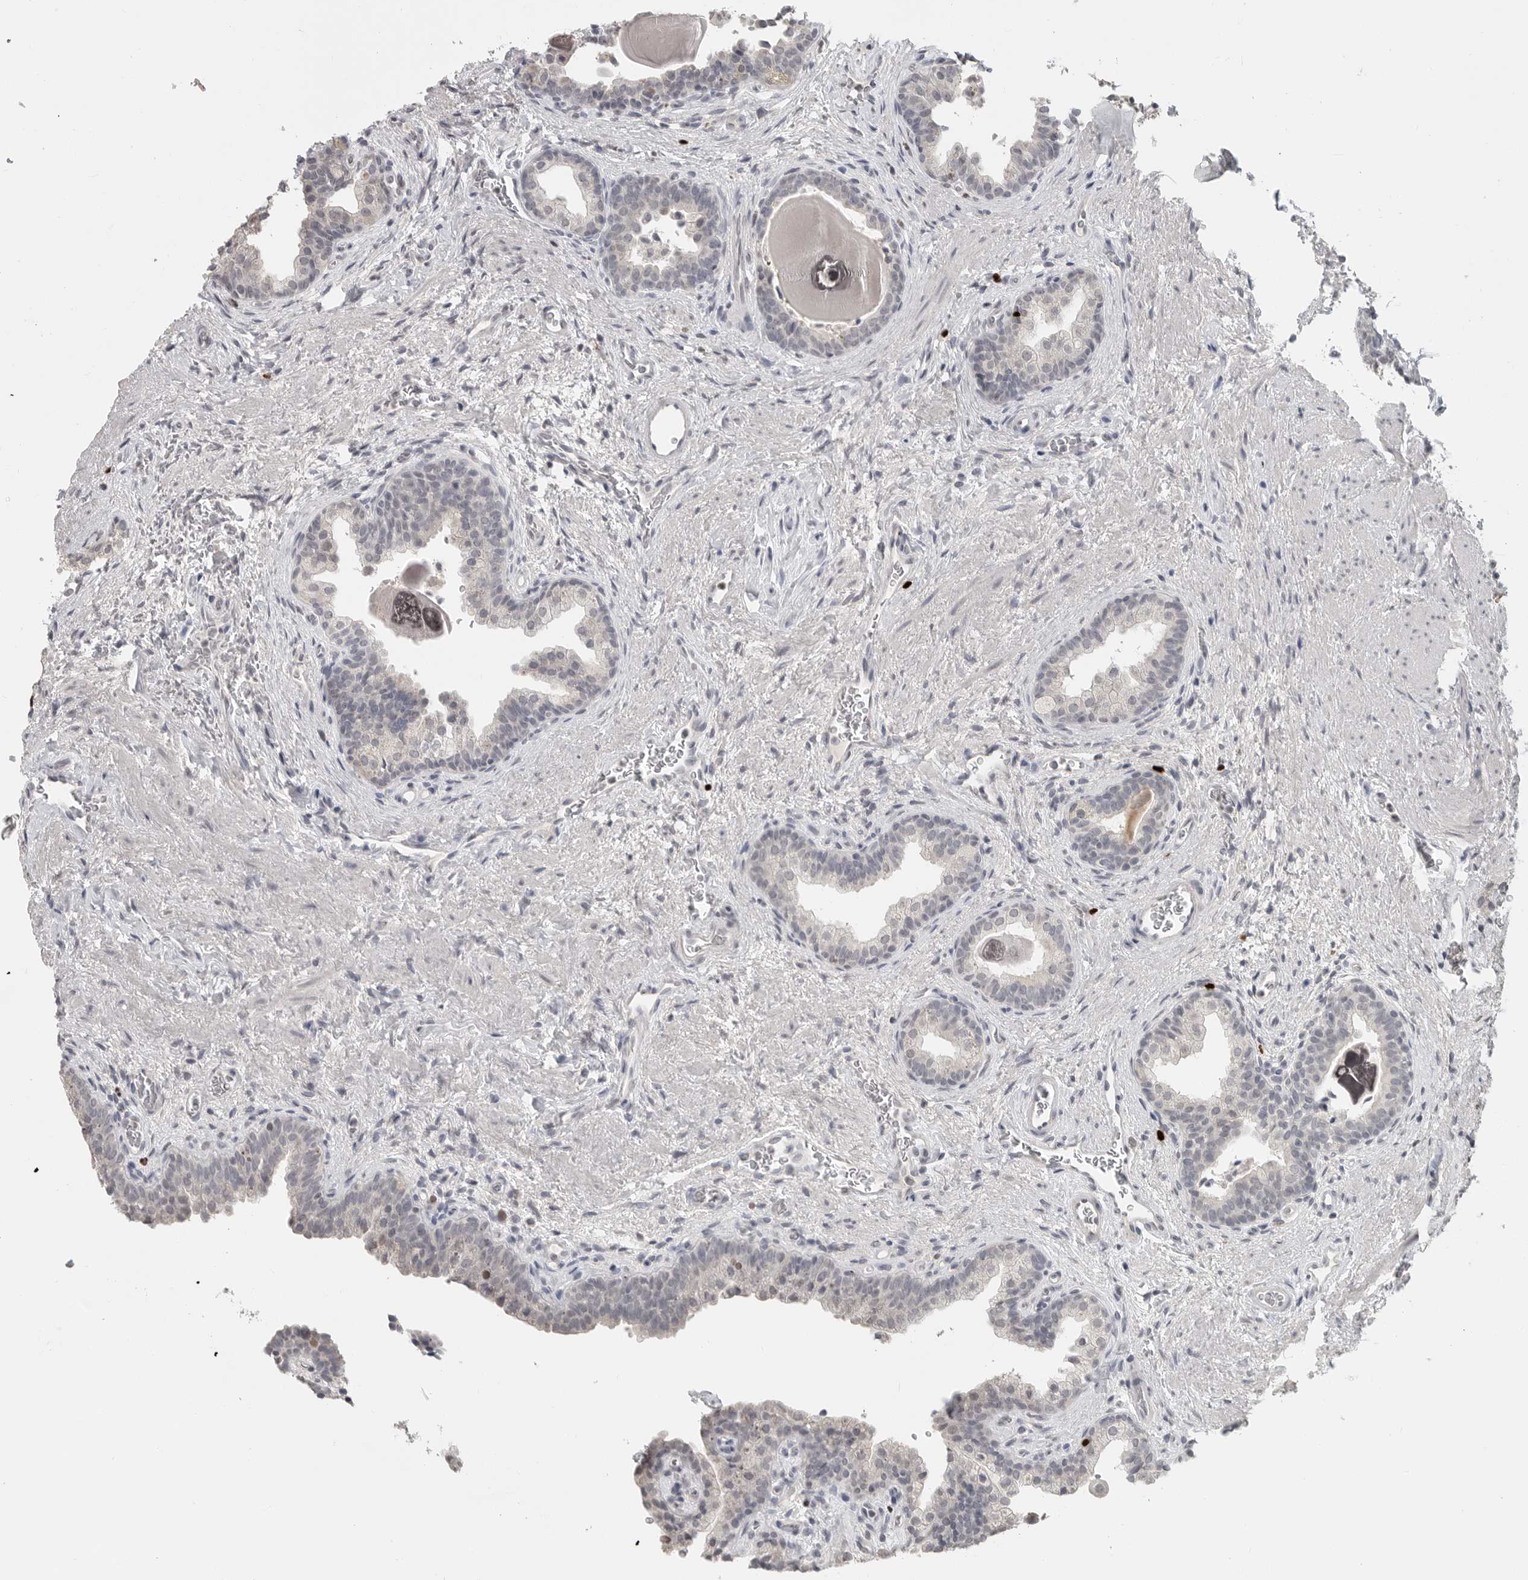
{"staining": {"intensity": "negative", "quantity": "none", "location": "none"}, "tissue": "prostate", "cell_type": "Glandular cells", "image_type": "normal", "snomed": [{"axis": "morphology", "description": "Normal tissue, NOS"}, {"axis": "topography", "description": "Prostate"}], "caption": "High magnification brightfield microscopy of benign prostate stained with DAB (3,3'-diaminobenzidine) (brown) and counterstained with hematoxylin (blue): glandular cells show no significant staining. (Stains: DAB immunohistochemistry with hematoxylin counter stain, Microscopy: brightfield microscopy at high magnification).", "gene": "FOXP3", "patient": {"sex": "male", "age": 48}}